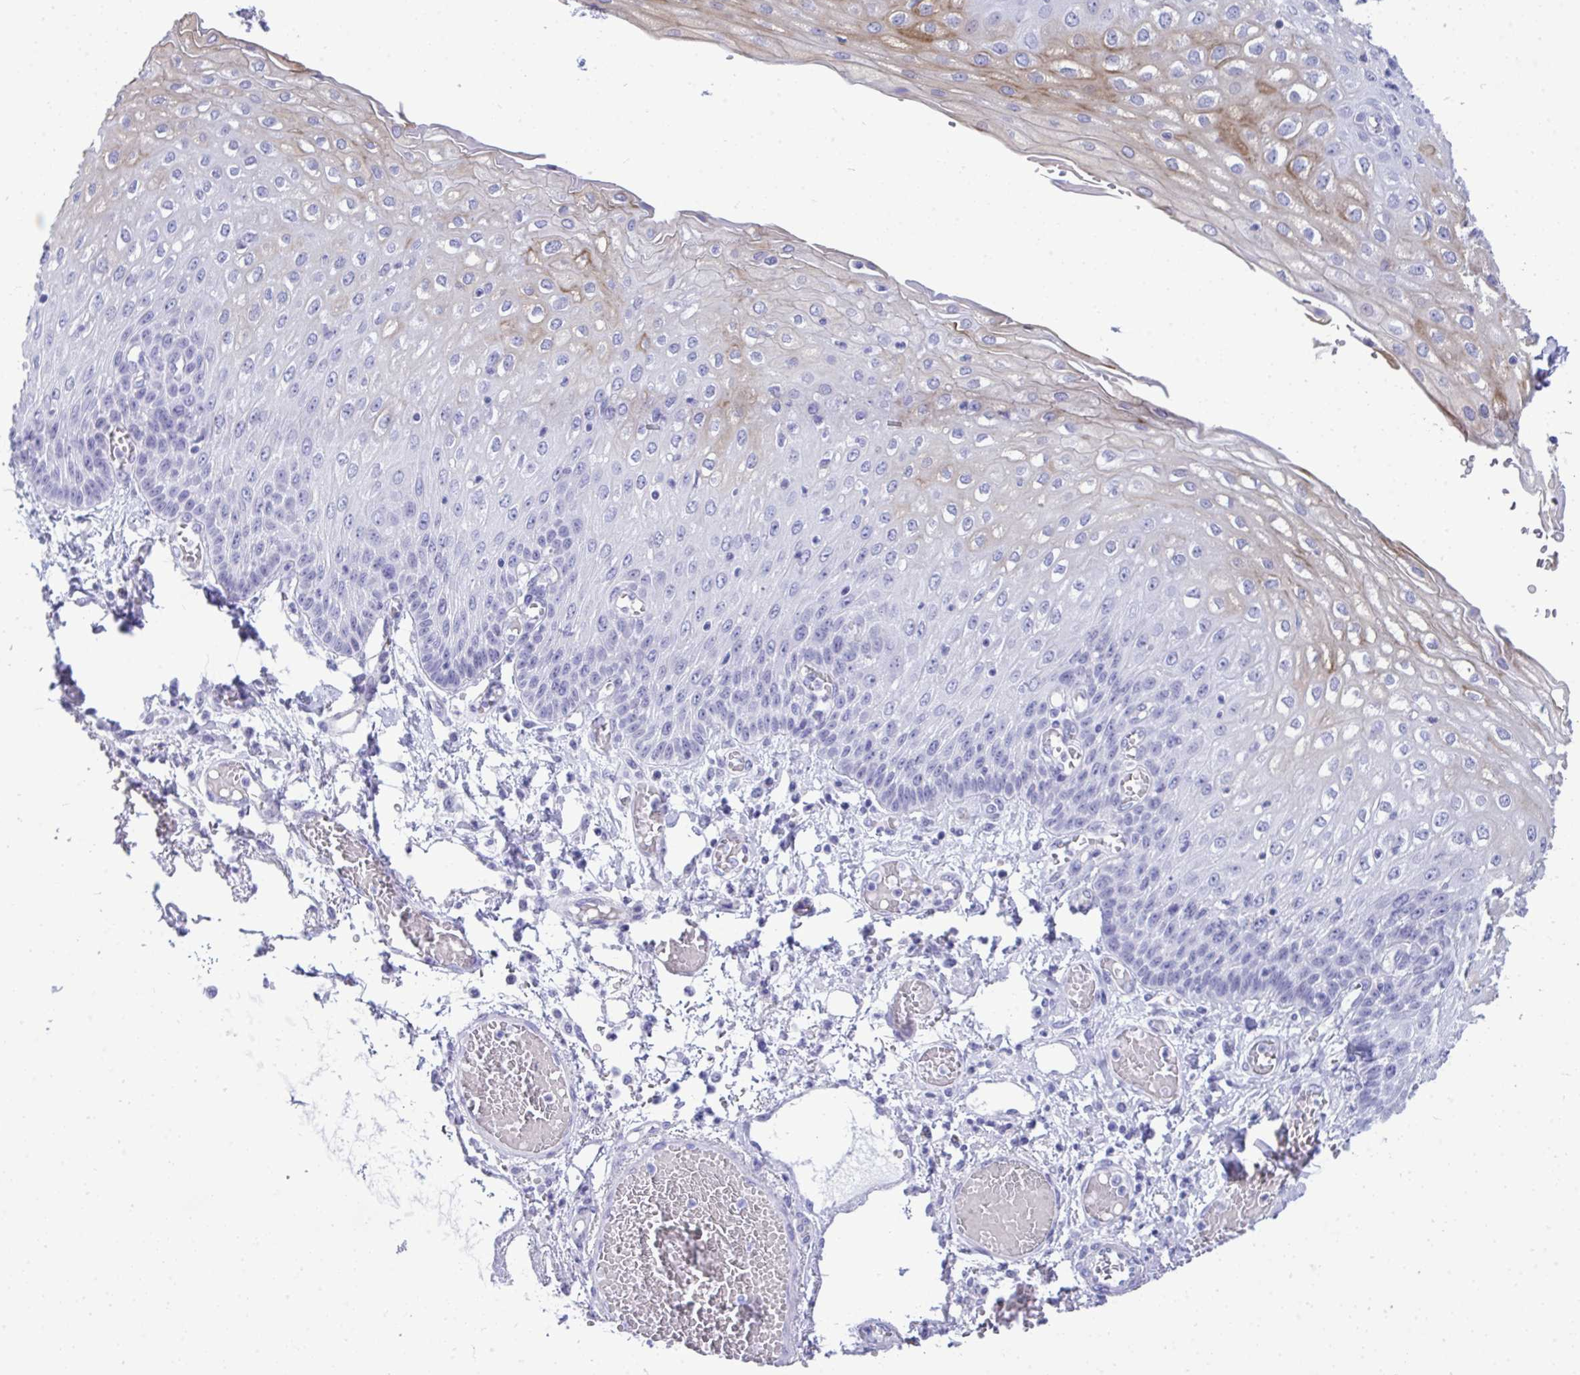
{"staining": {"intensity": "moderate", "quantity": "<25%", "location": "cytoplasmic/membranous"}, "tissue": "esophagus", "cell_type": "Squamous epithelial cells", "image_type": "normal", "snomed": [{"axis": "morphology", "description": "Normal tissue, NOS"}, {"axis": "morphology", "description": "Adenocarcinoma, NOS"}, {"axis": "topography", "description": "Esophagus"}], "caption": "Protein expression analysis of unremarkable esophagus reveals moderate cytoplasmic/membranous expression in about <25% of squamous epithelial cells. (DAB (3,3'-diaminobenzidine) IHC, brown staining for protein, blue staining for nuclei).", "gene": "PRM2", "patient": {"sex": "male", "age": 81}}